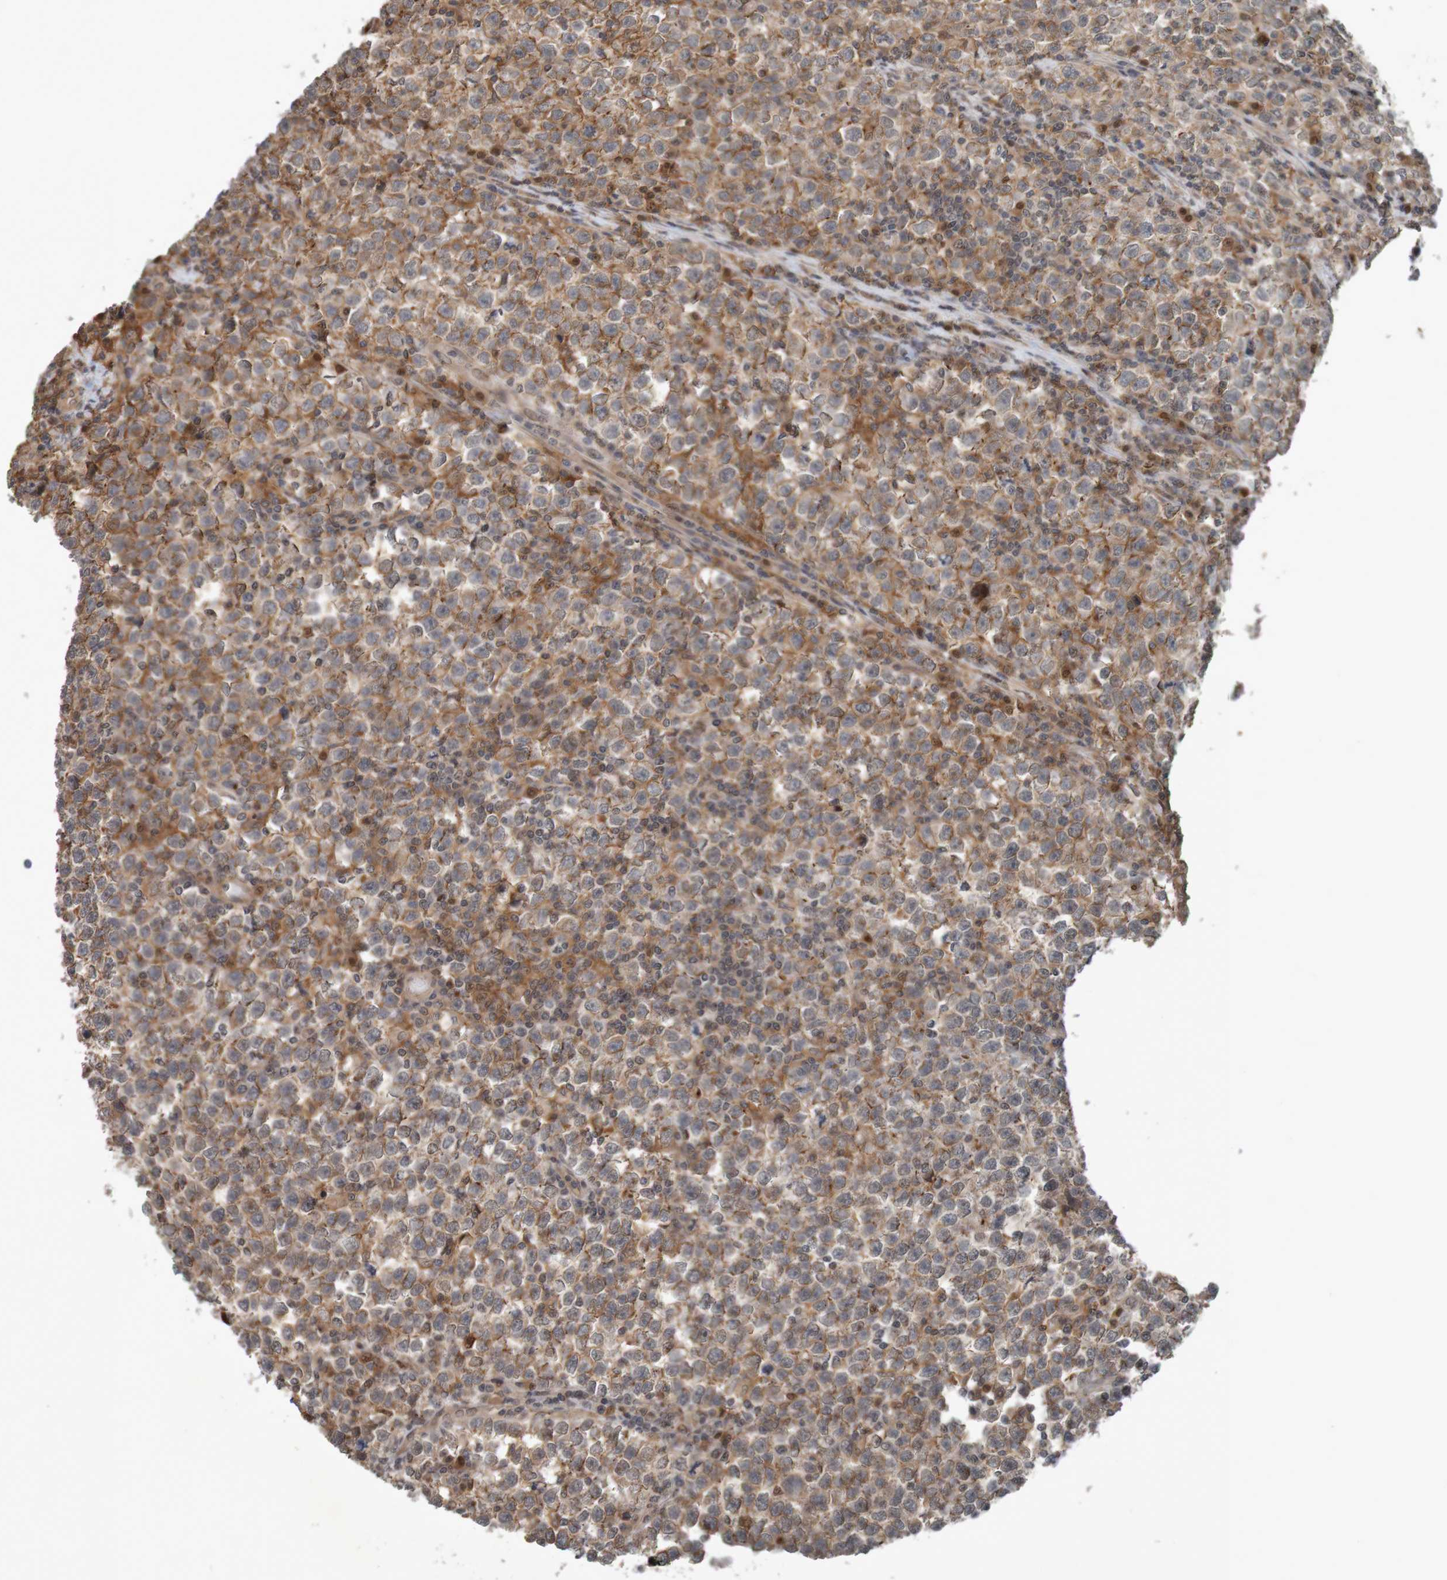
{"staining": {"intensity": "moderate", "quantity": ">75%", "location": "cytoplasmic/membranous"}, "tissue": "testis cancer", "cell_type": "Tumor cells", "image_type": "cancer", "snomed": [{"axis": "morphology", "description": "Seminoma, NOS"}, {"axis": "topography", "description": "Testis"}], "caption": "DAB (3,3'-diaminobenzidine) immunohistochemical staining of human testis cancer reveals moderate cytoplasmic/membranous protein positivity in approximately >75% of tumor cells.", "gene": "ARHGEF11", "patient": {"sex": "male", "age": 43}}